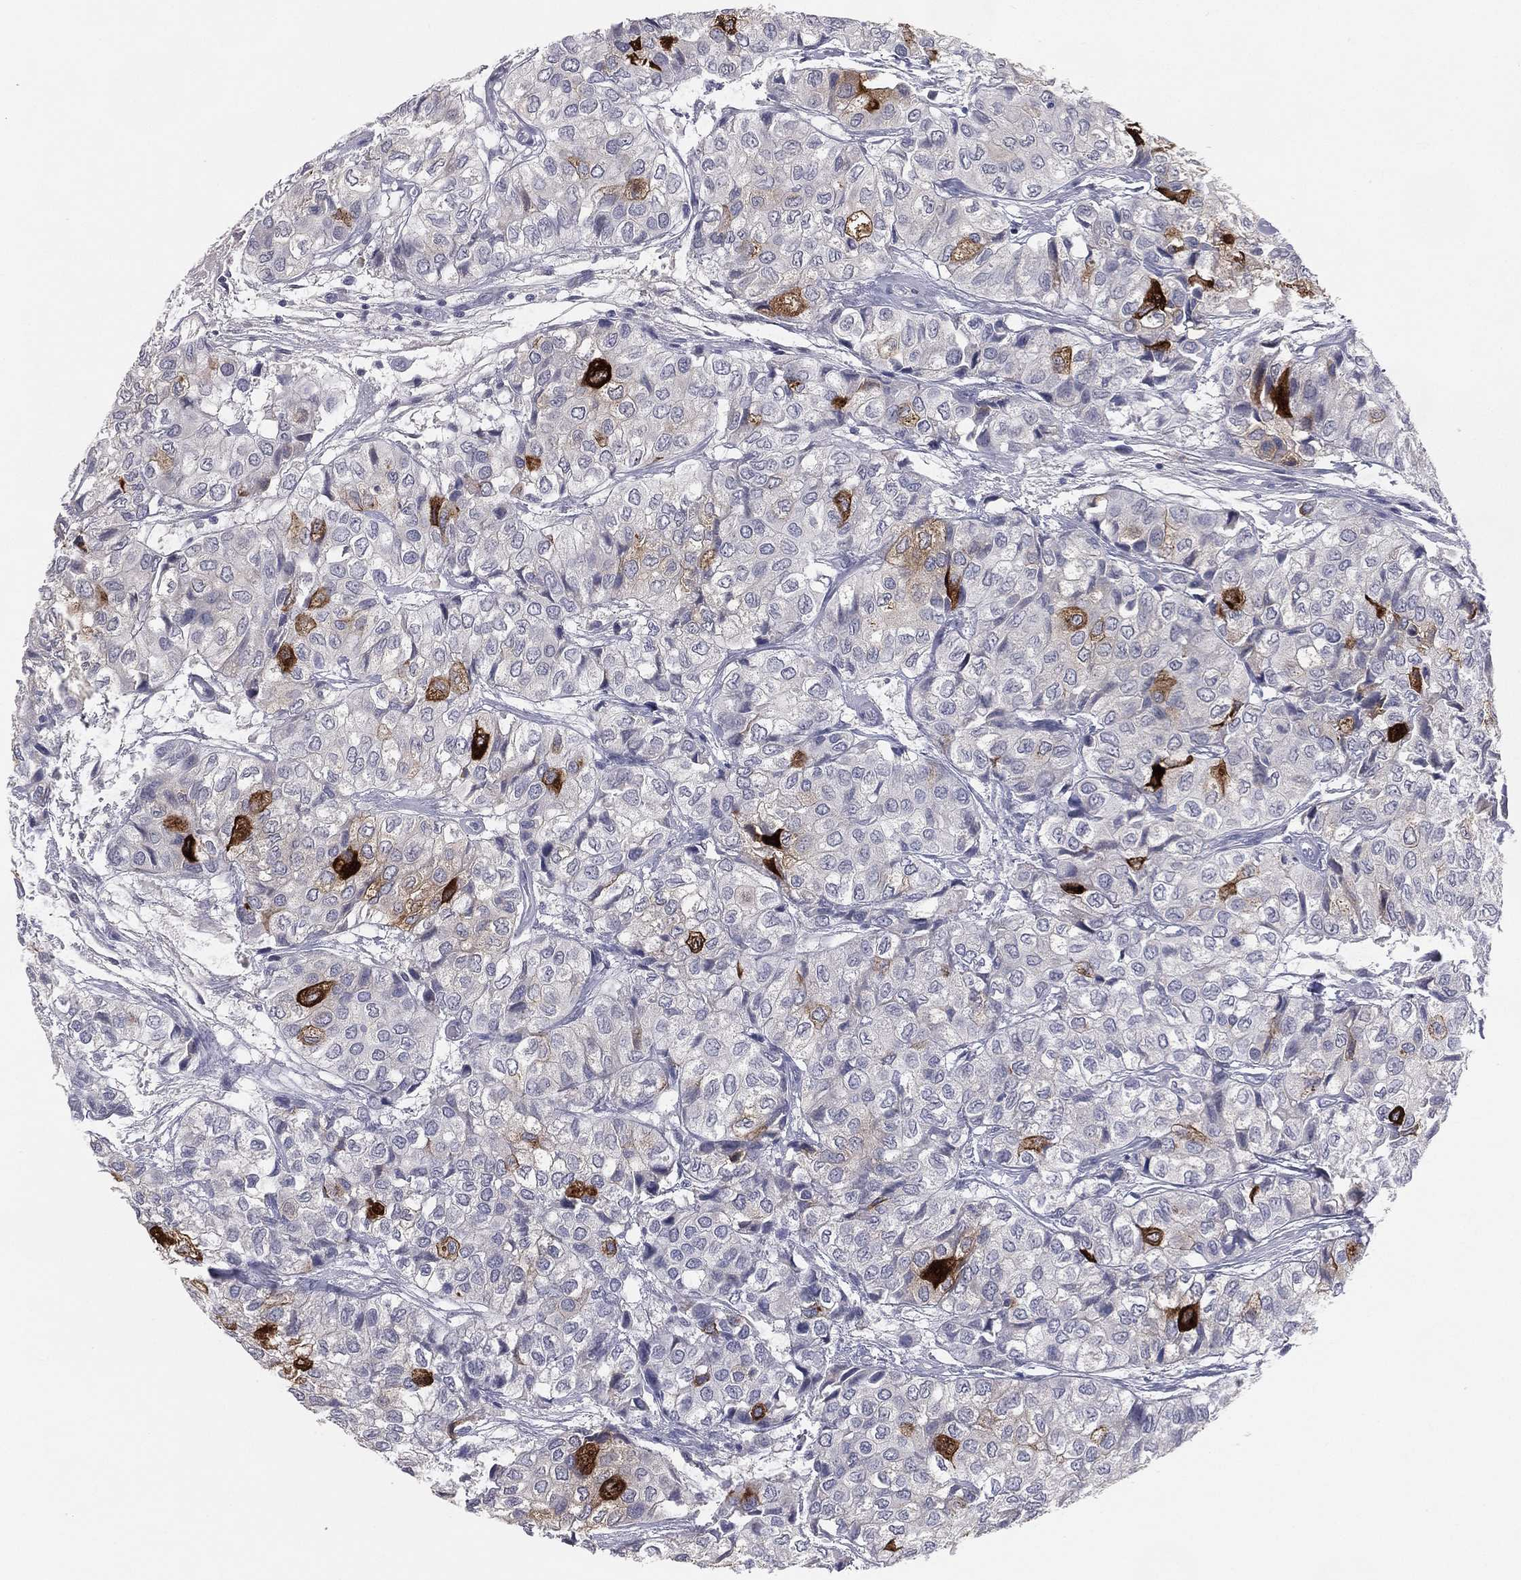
{"staining": {"intensity": "strong", "quantity": "<25%", "location": "cytoplasmic/membranous"}, "tissue": "urothelial cancer", "cell_type": "Tumor cells", "image_type": "cancer", "snomed": [{"axis": "morphology", "description": "Urothelial carcinoma, High grade"}, {"axis": "topography", "description": "Urinary bladder"}], "caption": "Urothelial cancer was stained to show a protein in brown. There is medium levels of strong cytoplasmic/membranous staining in about <25% of tumor cells. Nuclei are stained in blue.", "gene": "DMKN", "patient": {"sex": "male", "age": 73}}